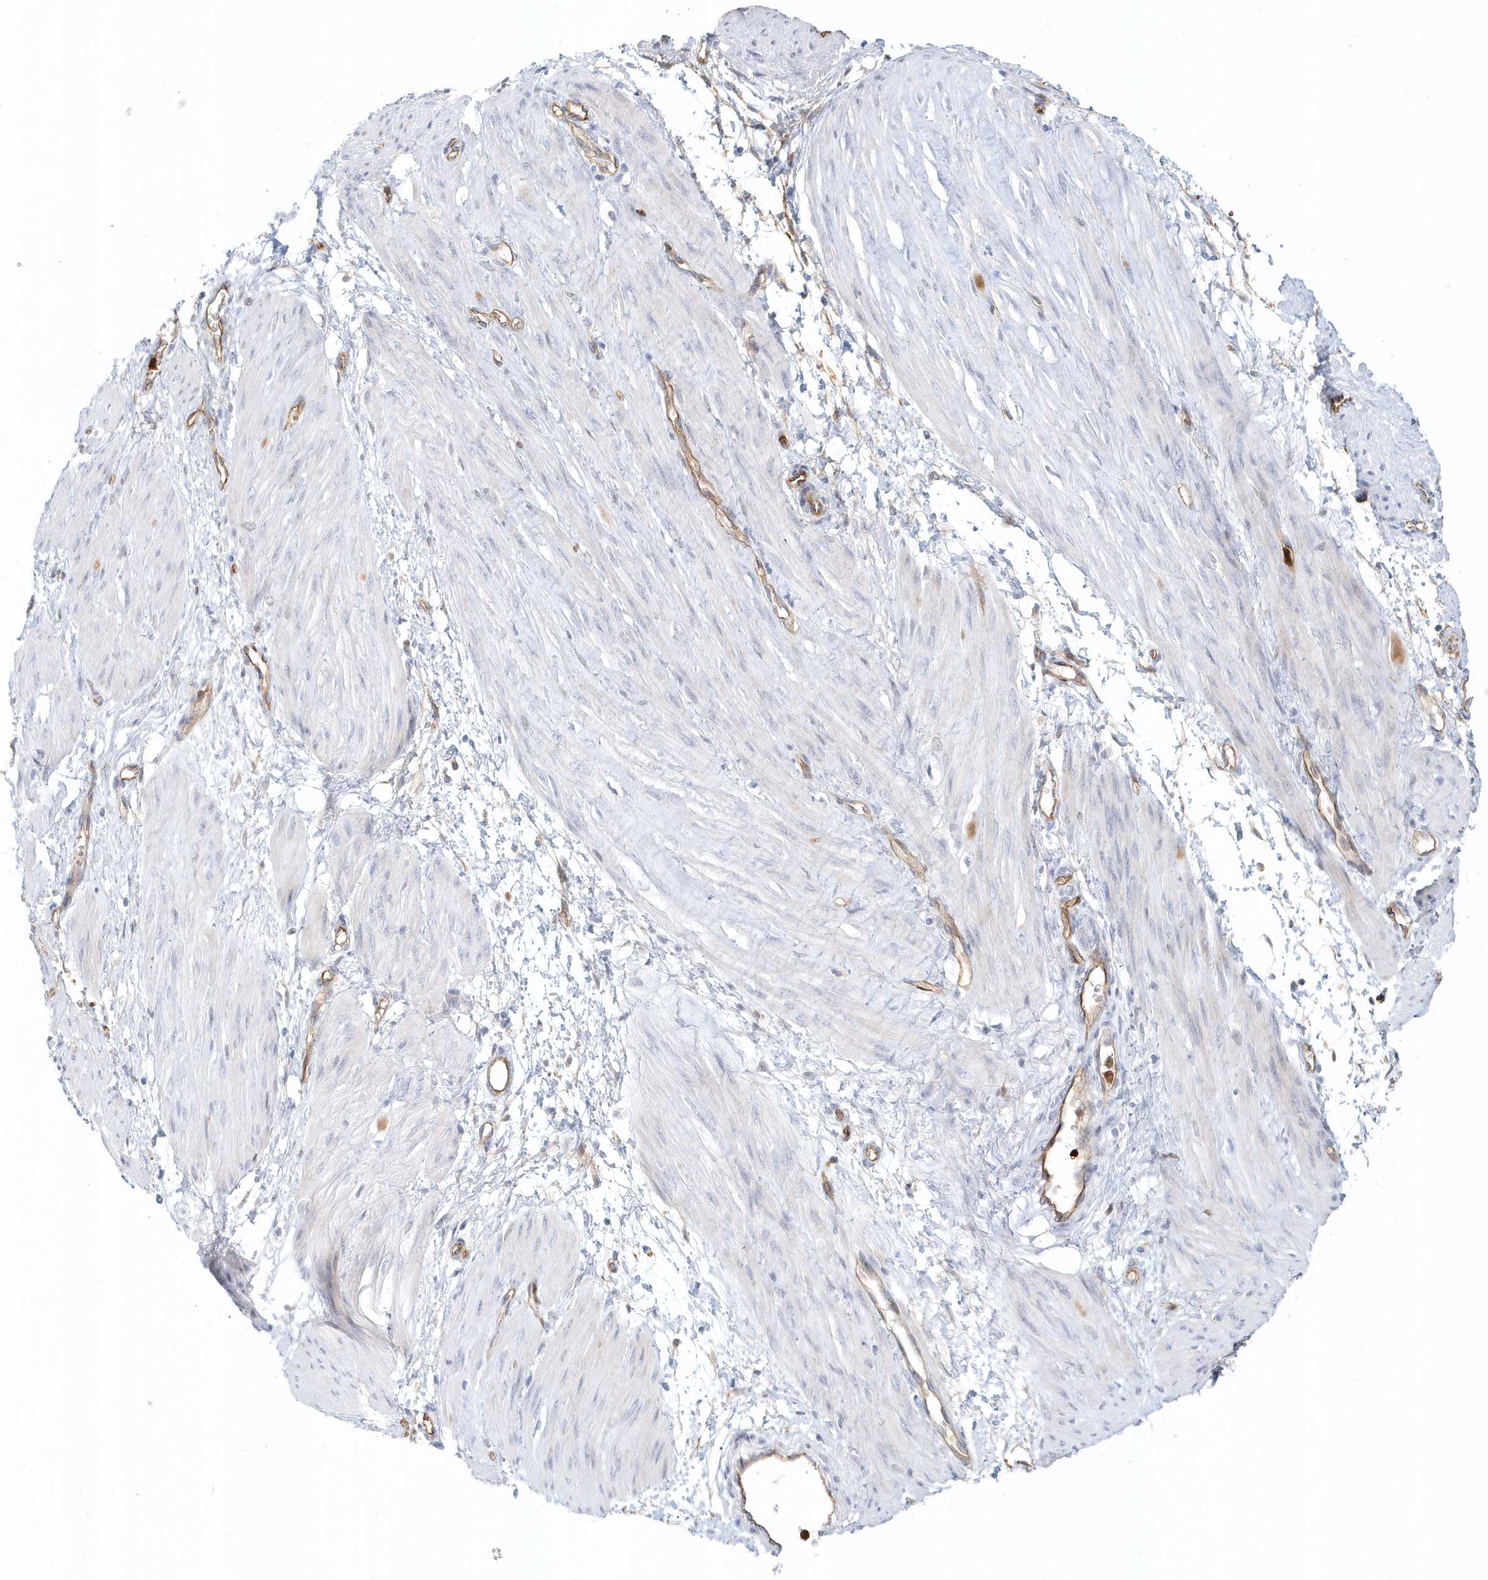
{"staining": {"intensity": "negative", "quantity": "none", "location": "none"}, "tissue": "smooth muscle", "cell_type": "Smooth muscle cells", "image_type": "normal", "snomed": [{"axis": "morphology", "description": "Normal tissue, NOS"}, {"axis": "topography", "description": "Endometrium"}], "caption": "Immunohistochemistry histopathology image of benign smooth muscle: smooth muscle stained with DAB exhibits no significant protein positivity in smooth muscle cells. (DAB immunohistochemistry, high magnification).", "gene": "DNAH1", "patient": {"sex": "female", "age": 33}}